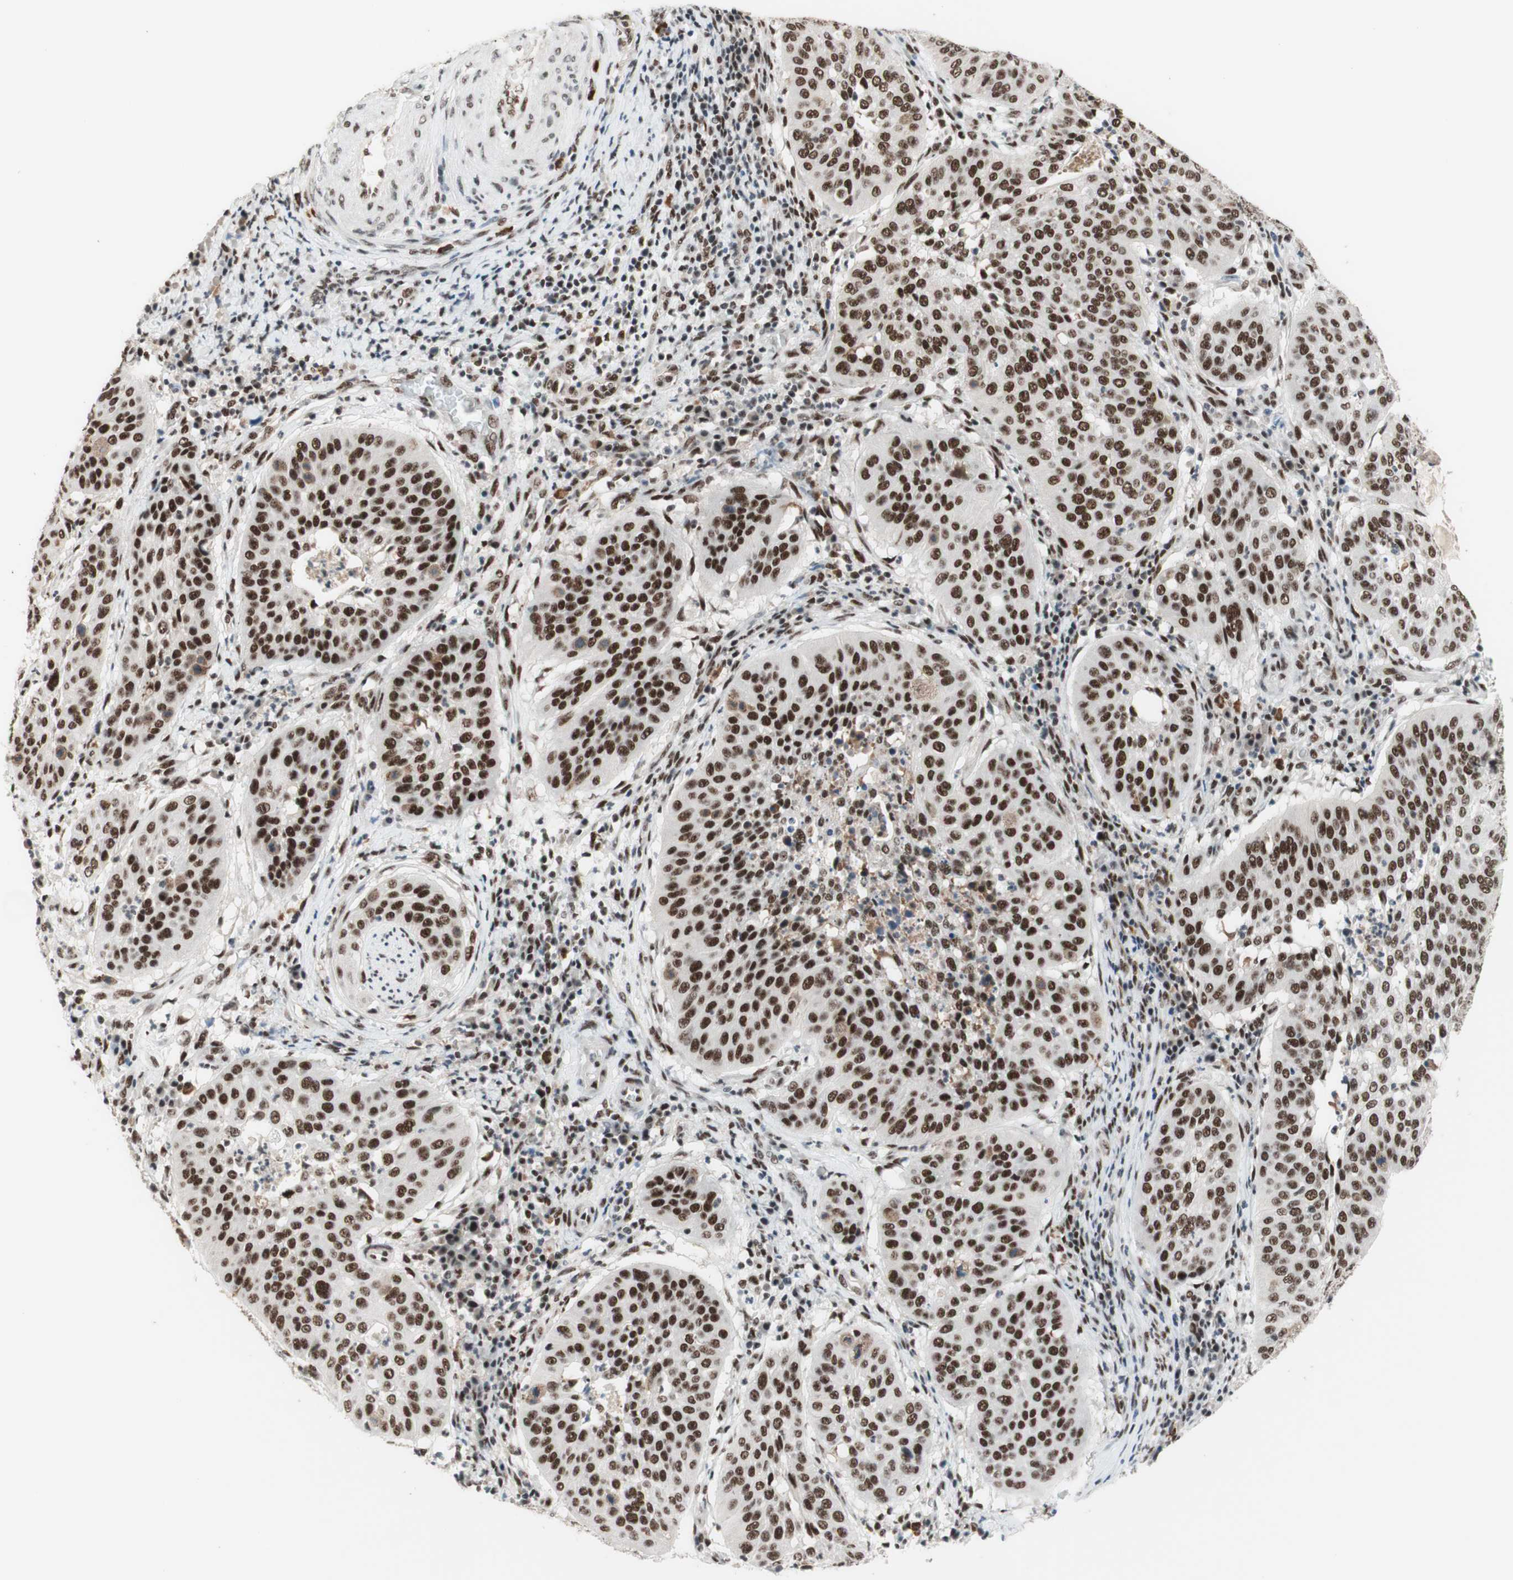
{"staining": {"intensity": "strong", "quantity": ">75%", "location": "nuclear"}, "tissue": "cervical cancer", "cell_type": "Tumor cells", "image_type": "cancer", "snomed": [{"axis": "morphology", "description": "Normal tissue, NOS"}, {"axis": "morphology", "description": "Squamous cell carcinoma, NOS"}, {"axis": "topography", "description": "Cervix"}], "caption": "Protein staining of cervical cancer tissue displays strong nuclear expression in about >75% of tumor cells.", "gene": "PRPF19", "patient": {"sex": "female", "age": 39}}